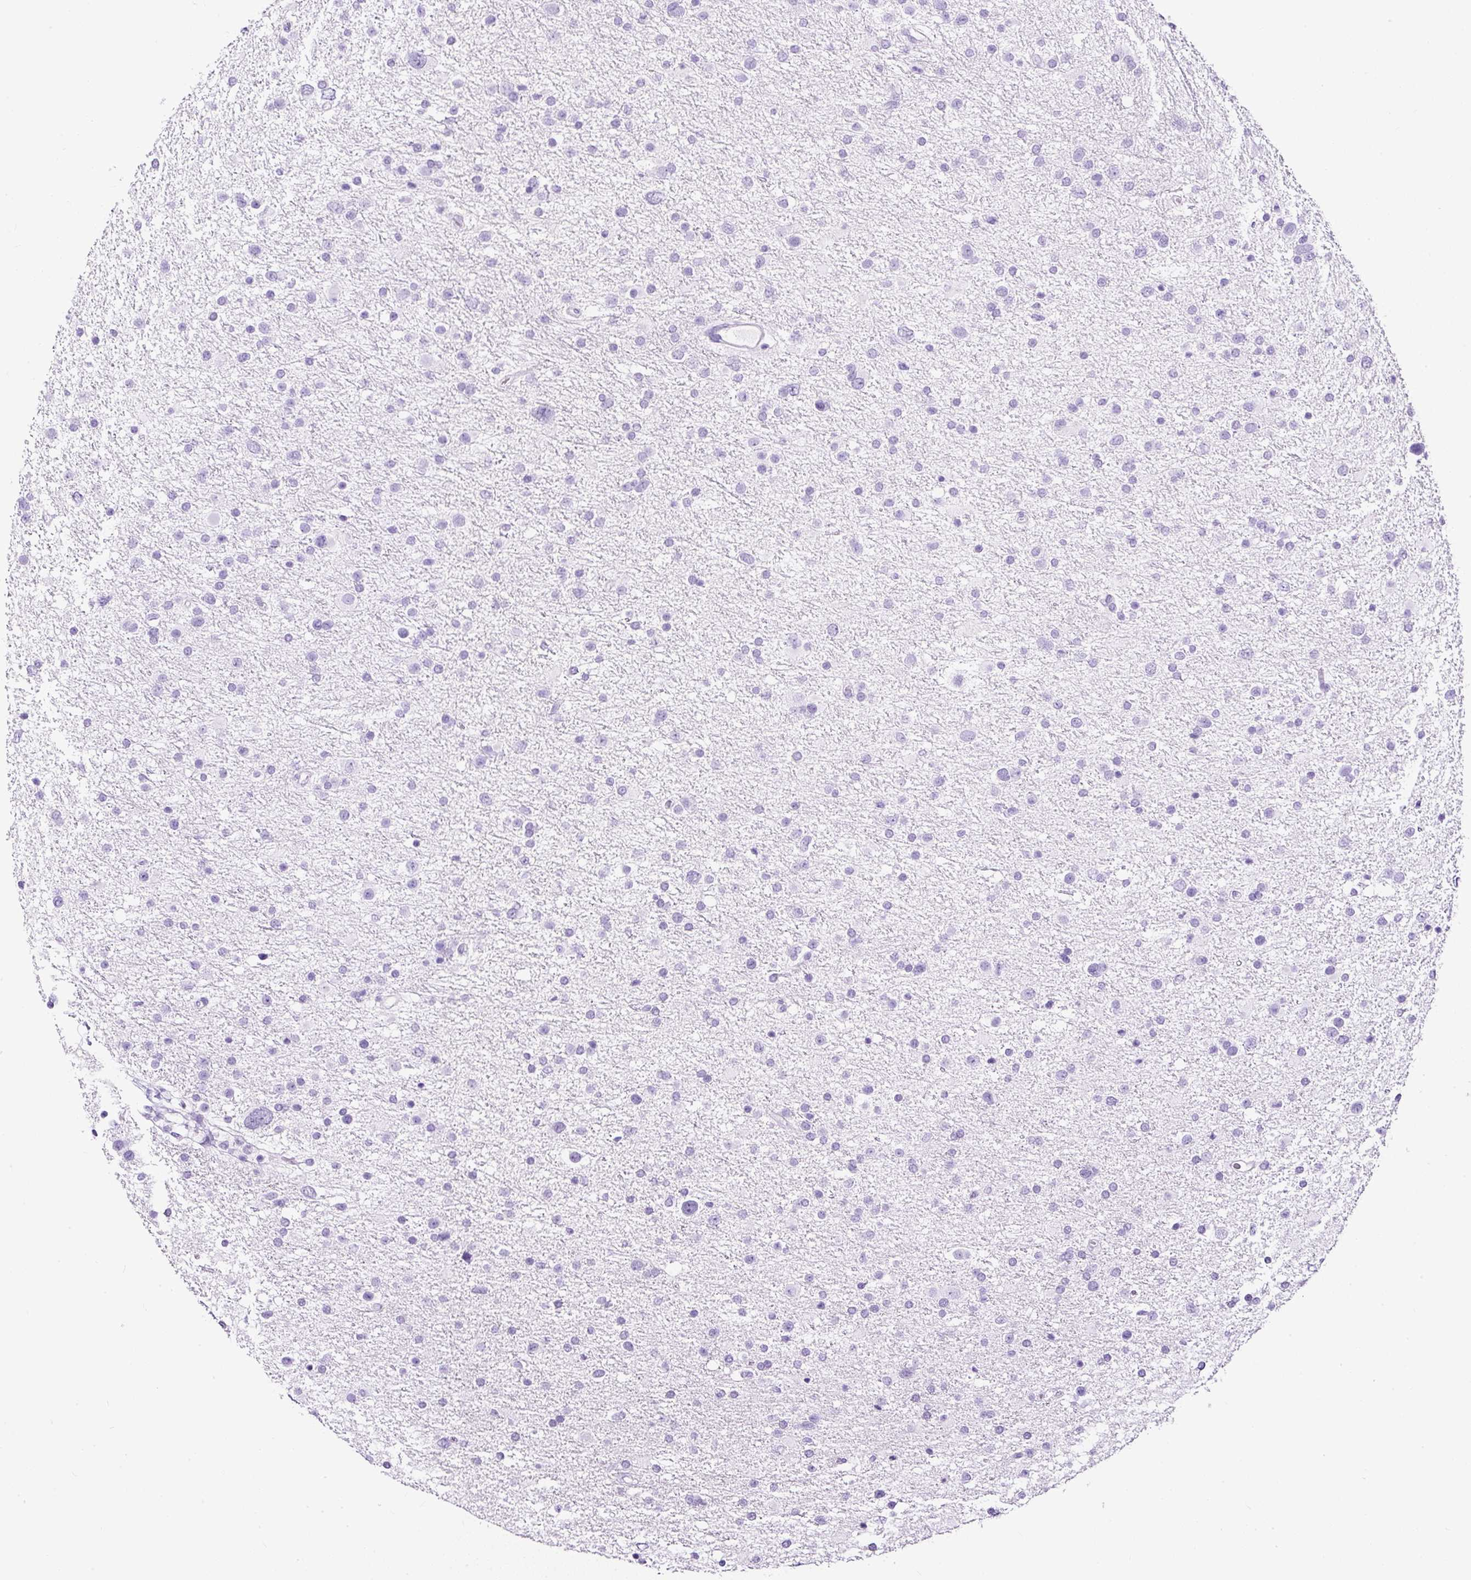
{"staining": {"intensity": "negative", "quantity": "none", "location": "none"}, "tissue": "glioma", "cell_type": "Tumor cells", "image_type": "cancer", "snomed": [{"axis": "morphology", "description": "Glioma, malignant, Low grade"}, {"axis": "topography", "description": "Brain"}], "caption": "Immunohistochemistry micrograph of malignant low-grade glioma stained for a protein (brown), which shows no expression in tumor cells. The staining was performed using DAB to visualize the protein expression in brown, while the nuclei were stained in blue with hematoxylin (Magnification: 20x).", "gene": "NTS", "patient": {"sex": "female", "age": 32}}